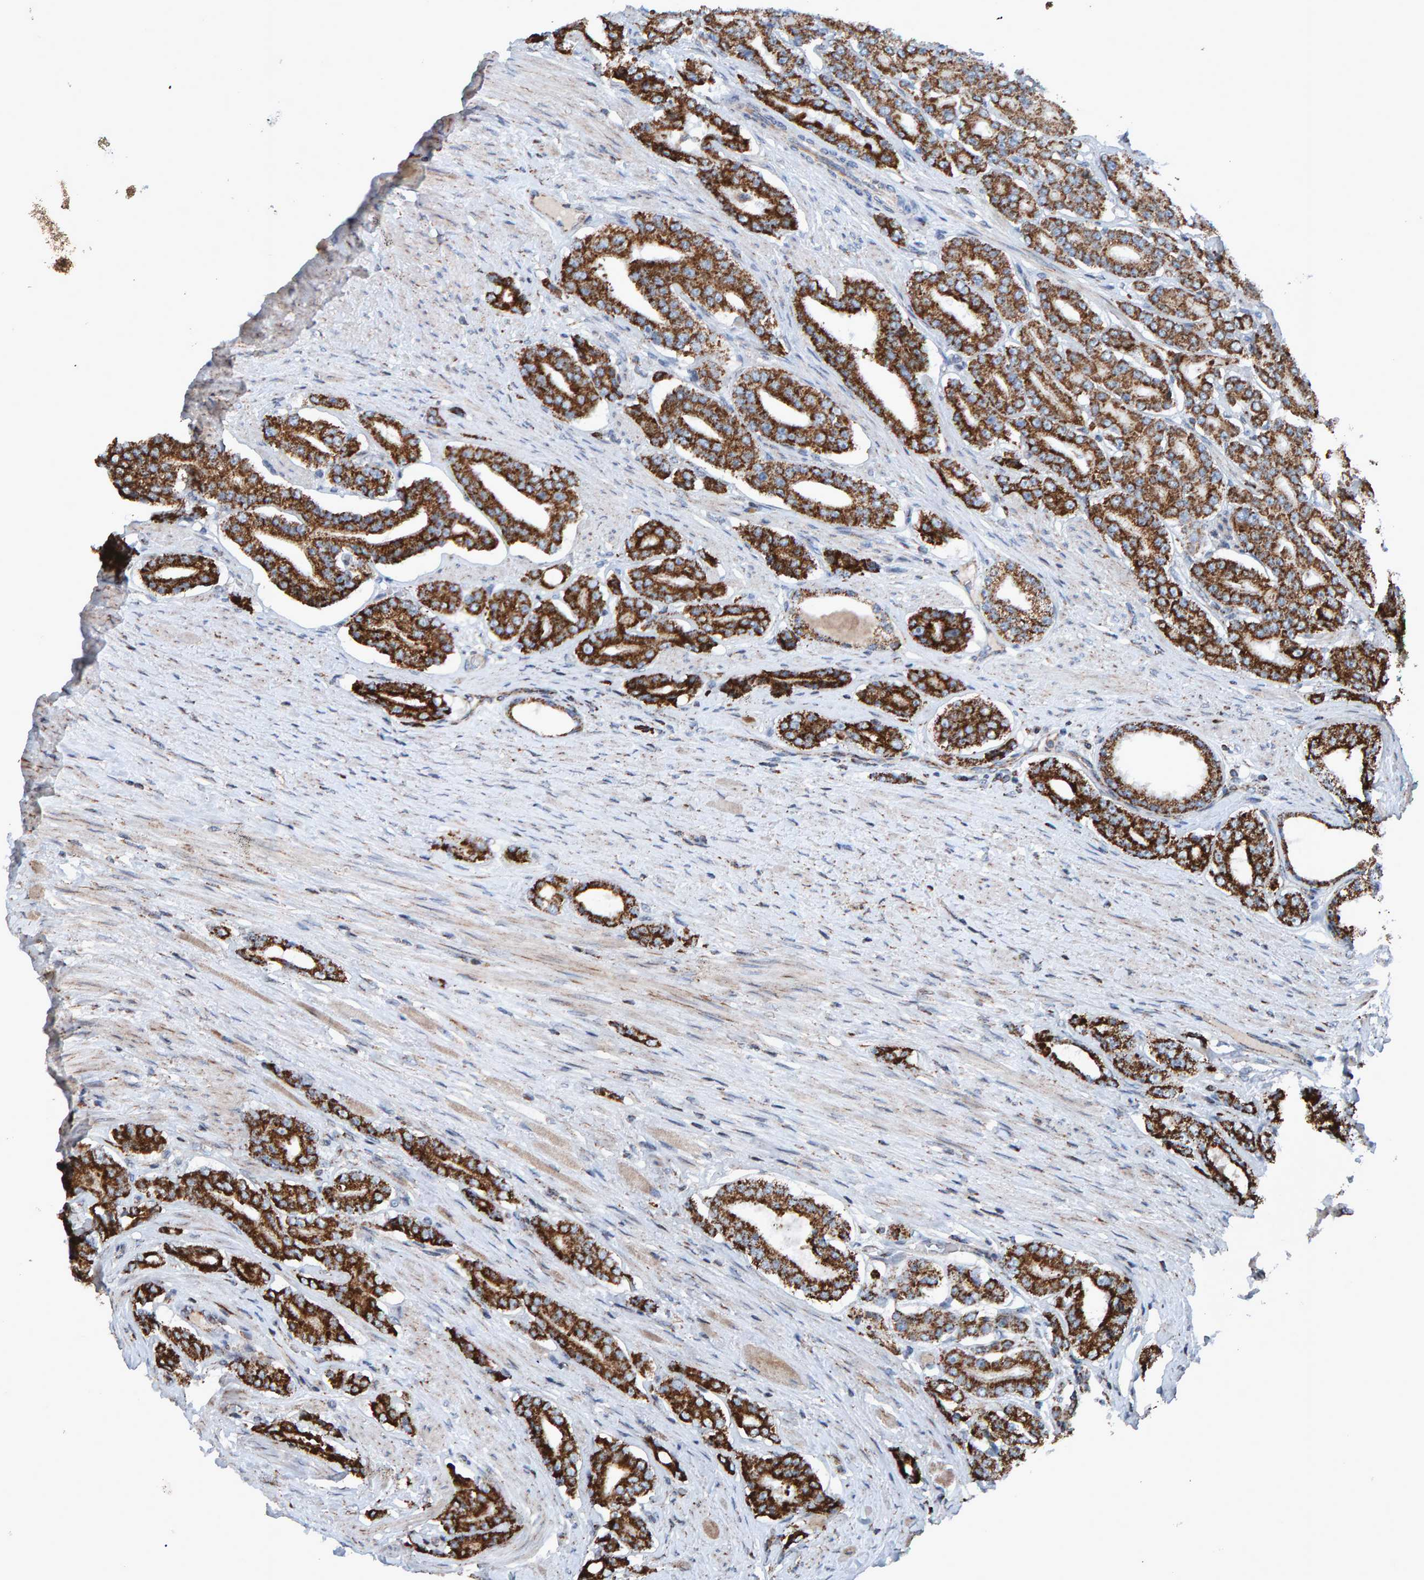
{"staining": {"intensity": "strong", "quantity": ">75%", "location": "cytoplasmic/membranous"}, "tissue": "prostate cancer", "cell_type": "Tumor cells", "image_type": "cancer", "snomed": [{"axis": "morphology", "description": "Adenocarcinoma, High grade"}, {"axis": "topography", "description": "Prostate"}], "caption": "Tumor cells demonstrate strong cytoplasmic/membranous positivity in about >75% of cells in prostate adenocarcinoma (high-grade).", "gene": "ZNF48", "patient": {"sex": "male", "age": 71}}